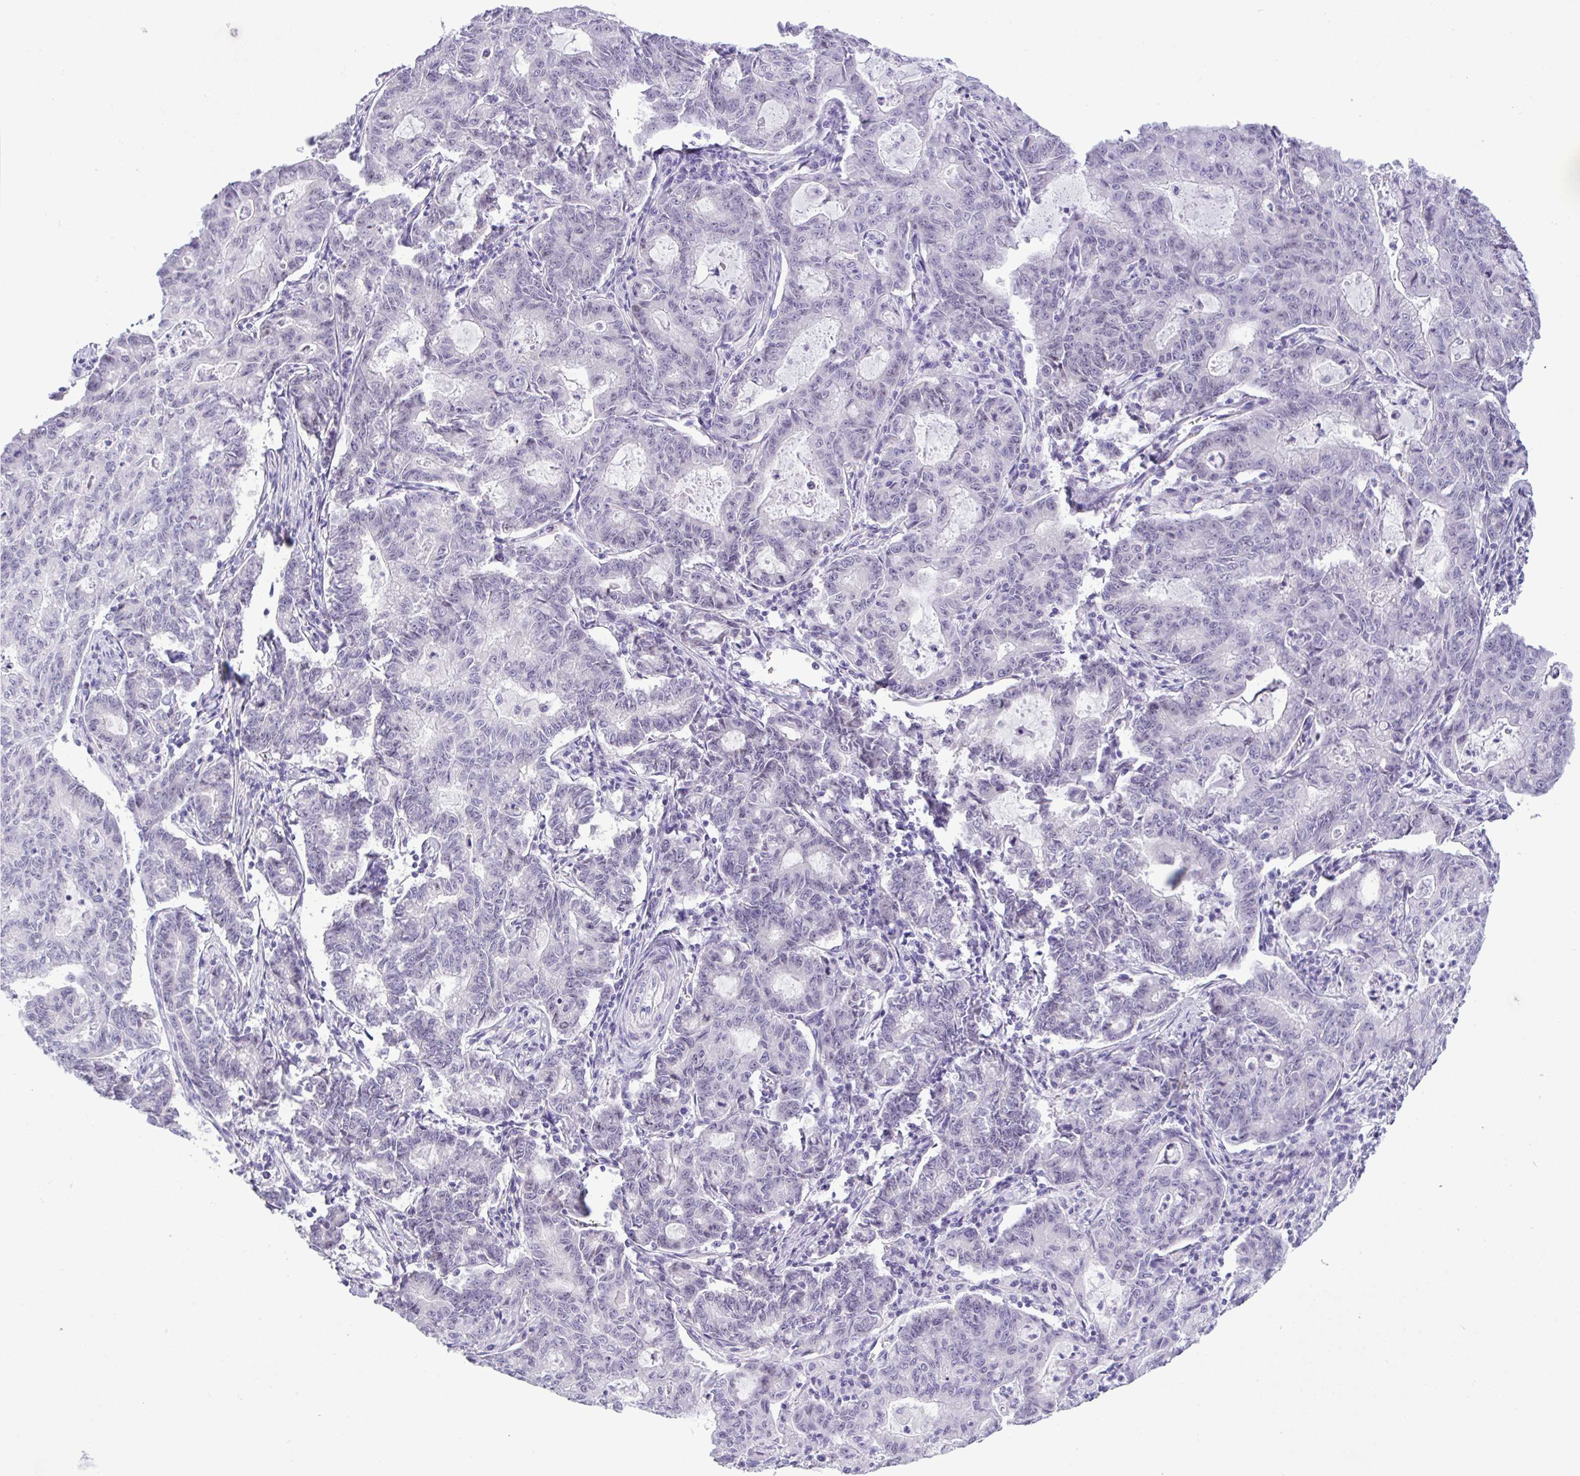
{"staining": {"intensity": "negative", "quantity": "none", "location": "none"}, "tissue": "stomach cancer", "cell_type": "Tumor cells", "image_type": "cancer", "snomed": [{"axis": "morphology", "description": "Adenocarcinoma, NOS"}, {"axis": "topography", "description": "Stomach, upper"}], "caption": "An image of stomach adenocarcinoma stained for a protein exhibits no brown staining in tumor cells.", "gene": "YBX2", "patient": {"sex": "female", "age": 79}}